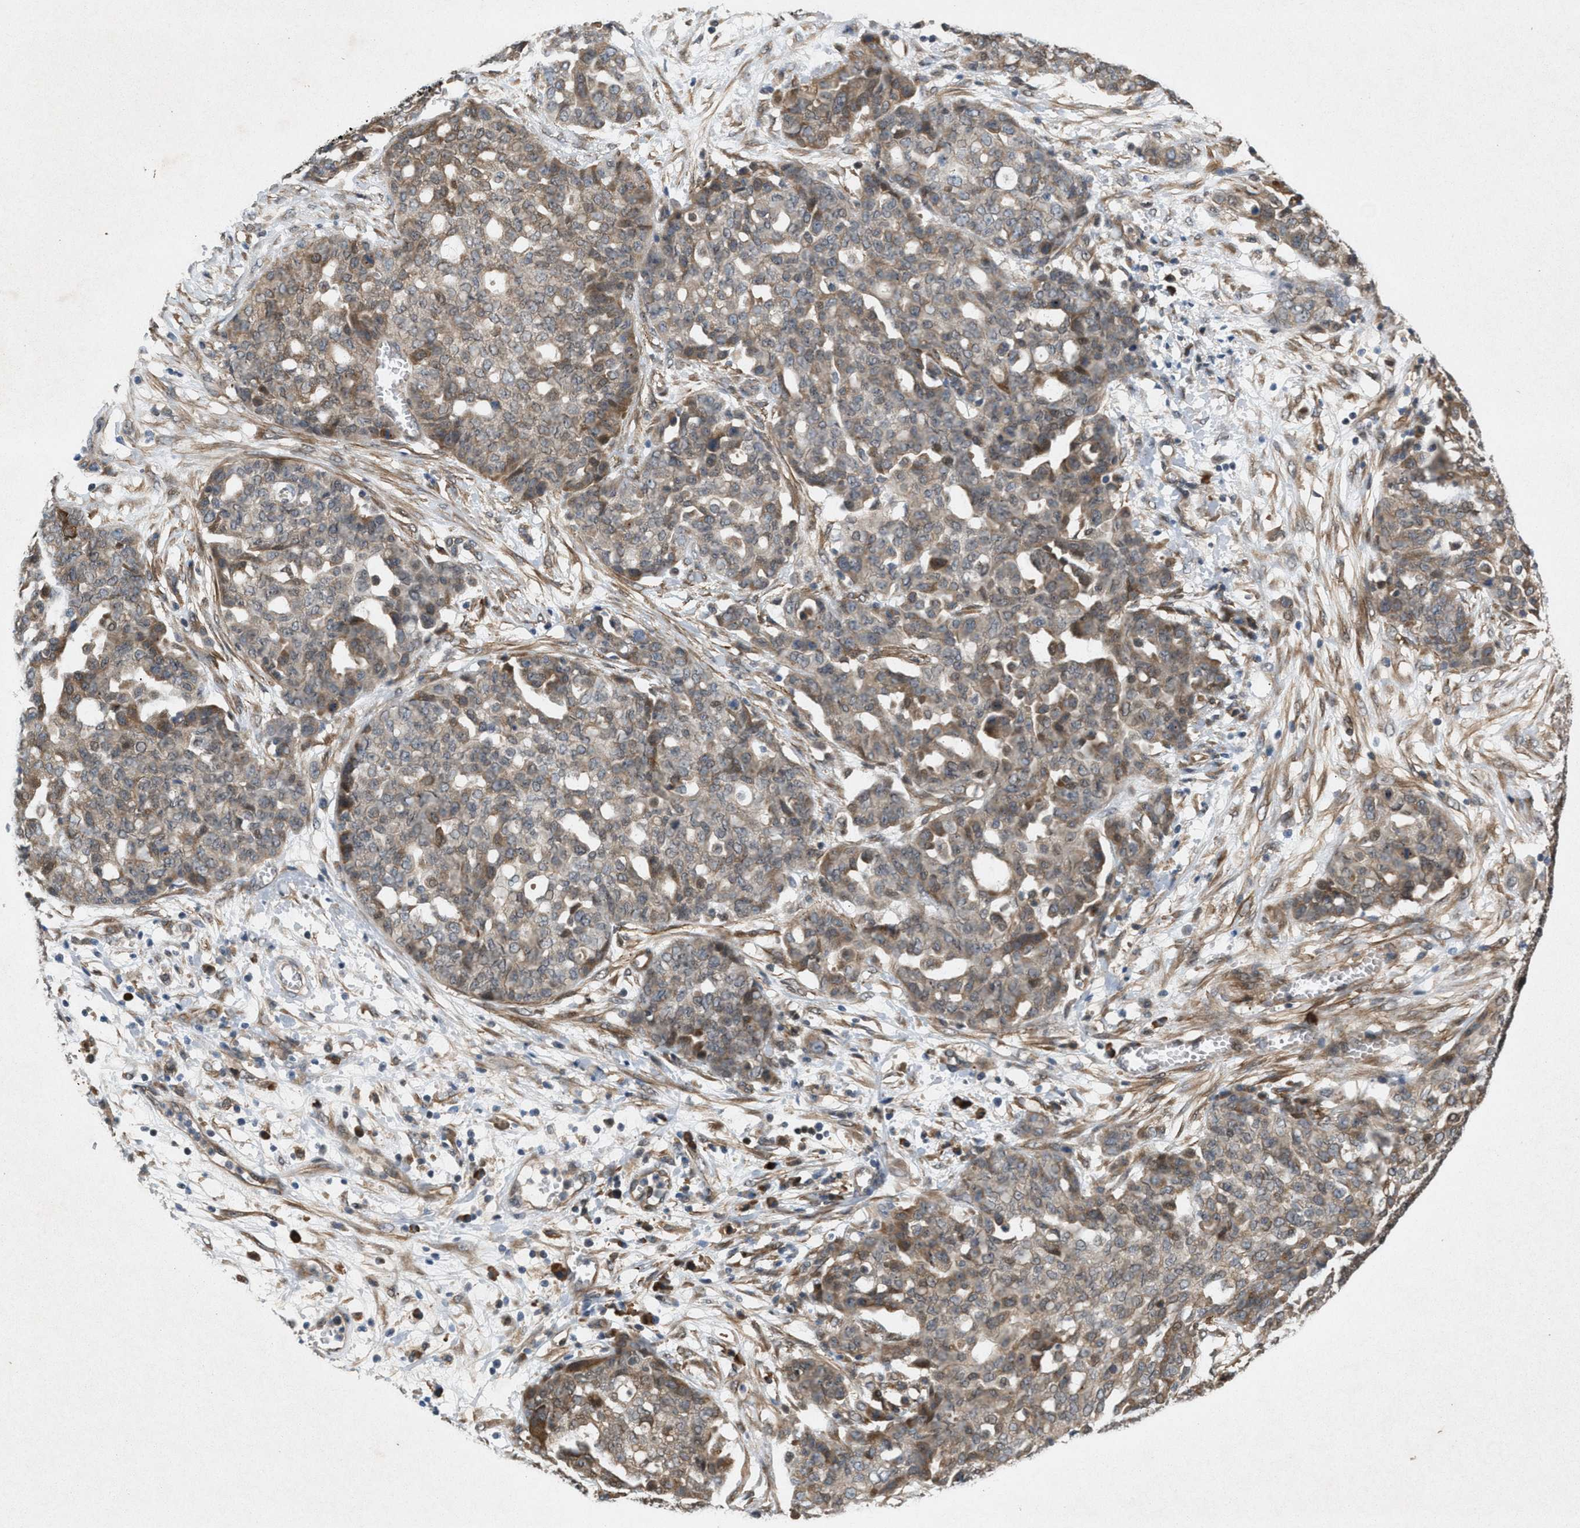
{"staining": {"intensity": "weak", "quantity": ">75%", "location": "cytoplasmic/membranous"}, "tissue": "ovarian cancer", "cell_type": "Tumor cells", "image_type": "cancer", "snomed": [{"axis": "morphology", "description": "Cystadenocarcinoma, serous, NOS"}, {"axis": "topography", "description": "Soft tissue"}, {"axis": "topography", "description": "Ovary"}], "caption": "The photomicrograph shows immunohistochemical staining of serous cystadenocarcinoma (ovarian). There is weak cytoplasmic/membranous expression is identified in about >75% of tumor cells. (DAB IHC, brown staining for protein, blue staining for nuclei).", "gene": "MFSD6", "patient": {"sex": "female", "age": 57}}